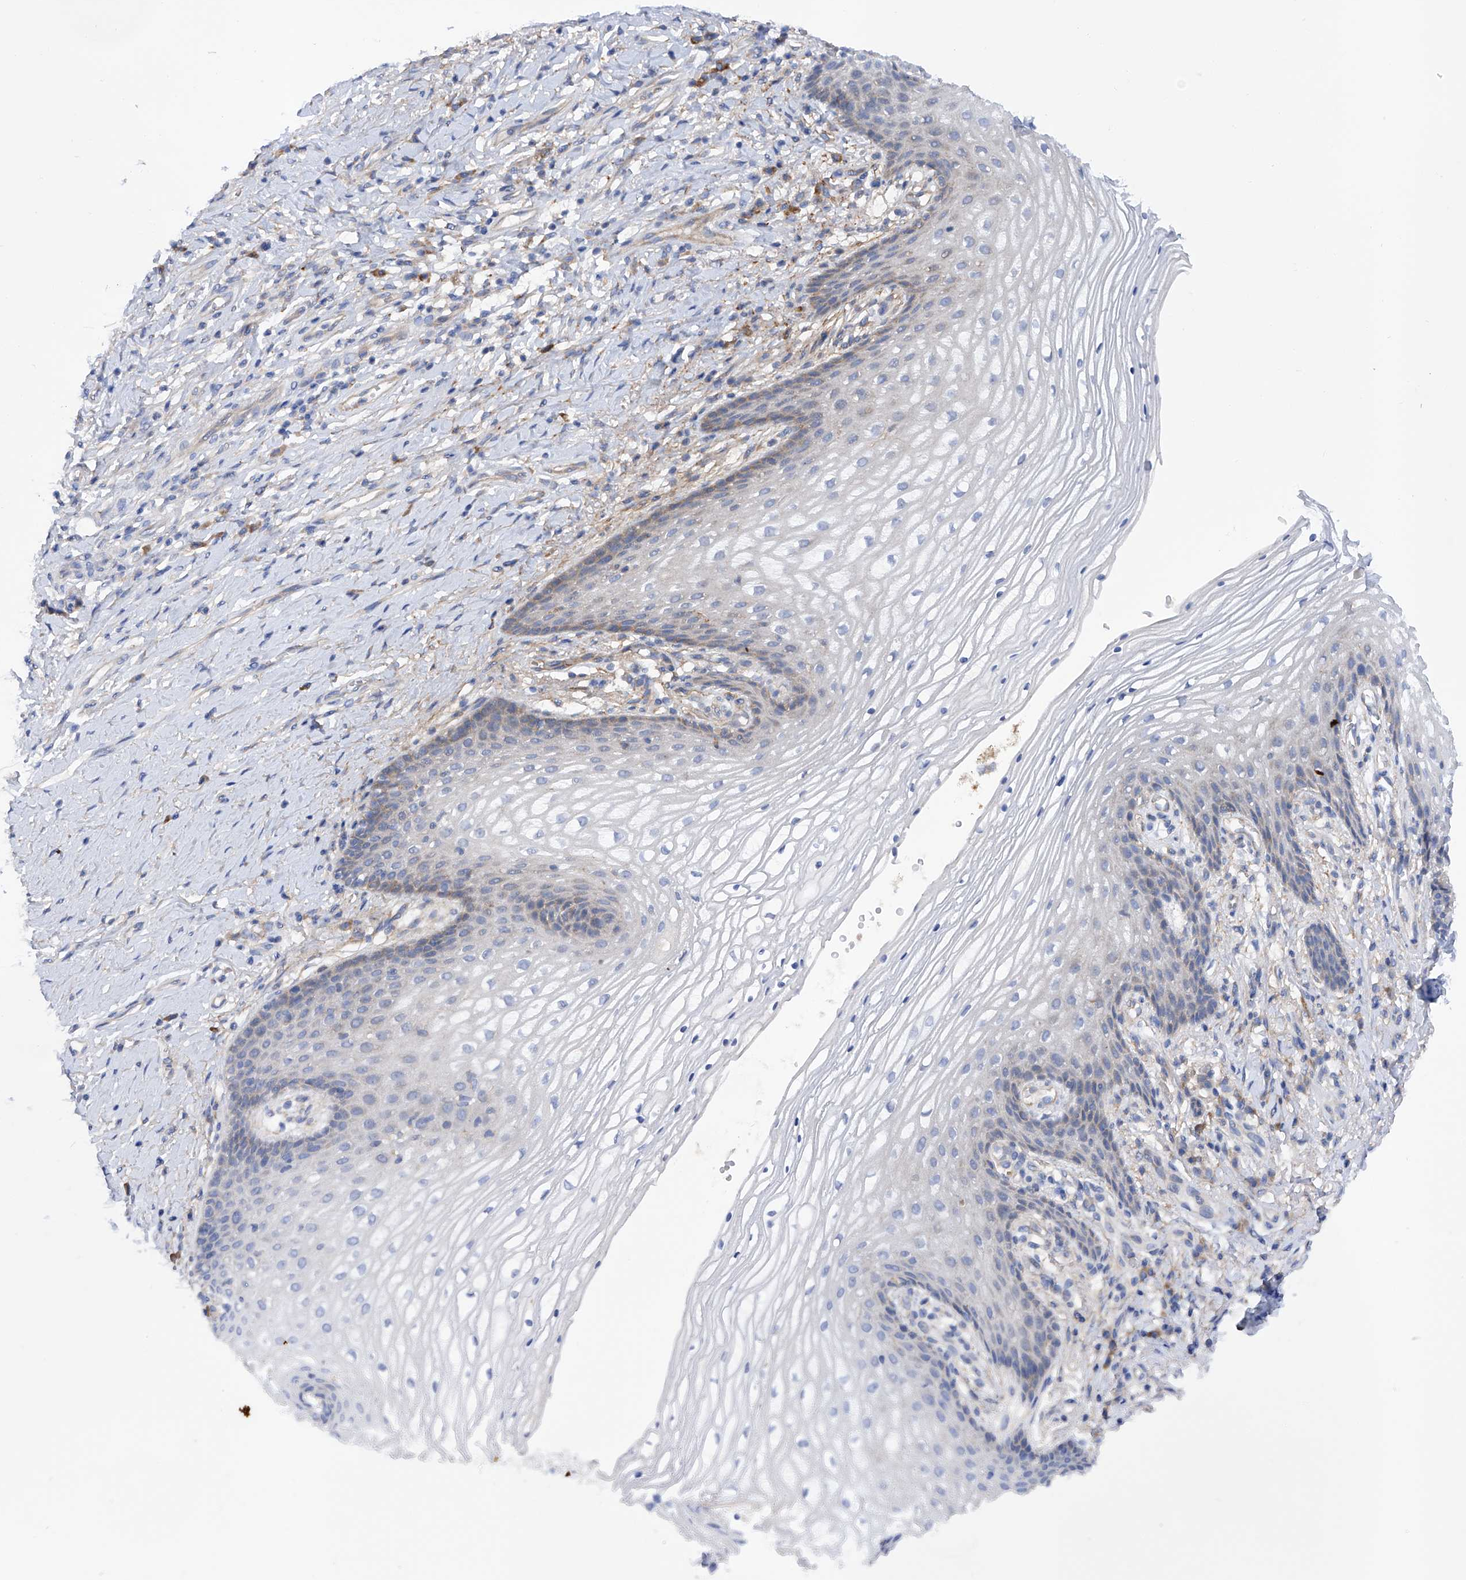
{"staining": {"intensity": "weak", "quantity": "<25%", "location": "cytoplasmic/membranous"}, "tissue": "vagina", "cell_type": "Squamous epithelial cells", "image_type": "normal", "snomed": [{"axis": "morphology", "description": "Normal tissue, NOS"}, {"axis": "topography", "description": "Vagina"}], "caption": "Immunohistochemical staining of benign vagina reveals no significant staining in squamous epithelial cells. Nuclei are stained in blue.", "gene": "INPP5B", "patient": {"sex": "female", "age": 60}}